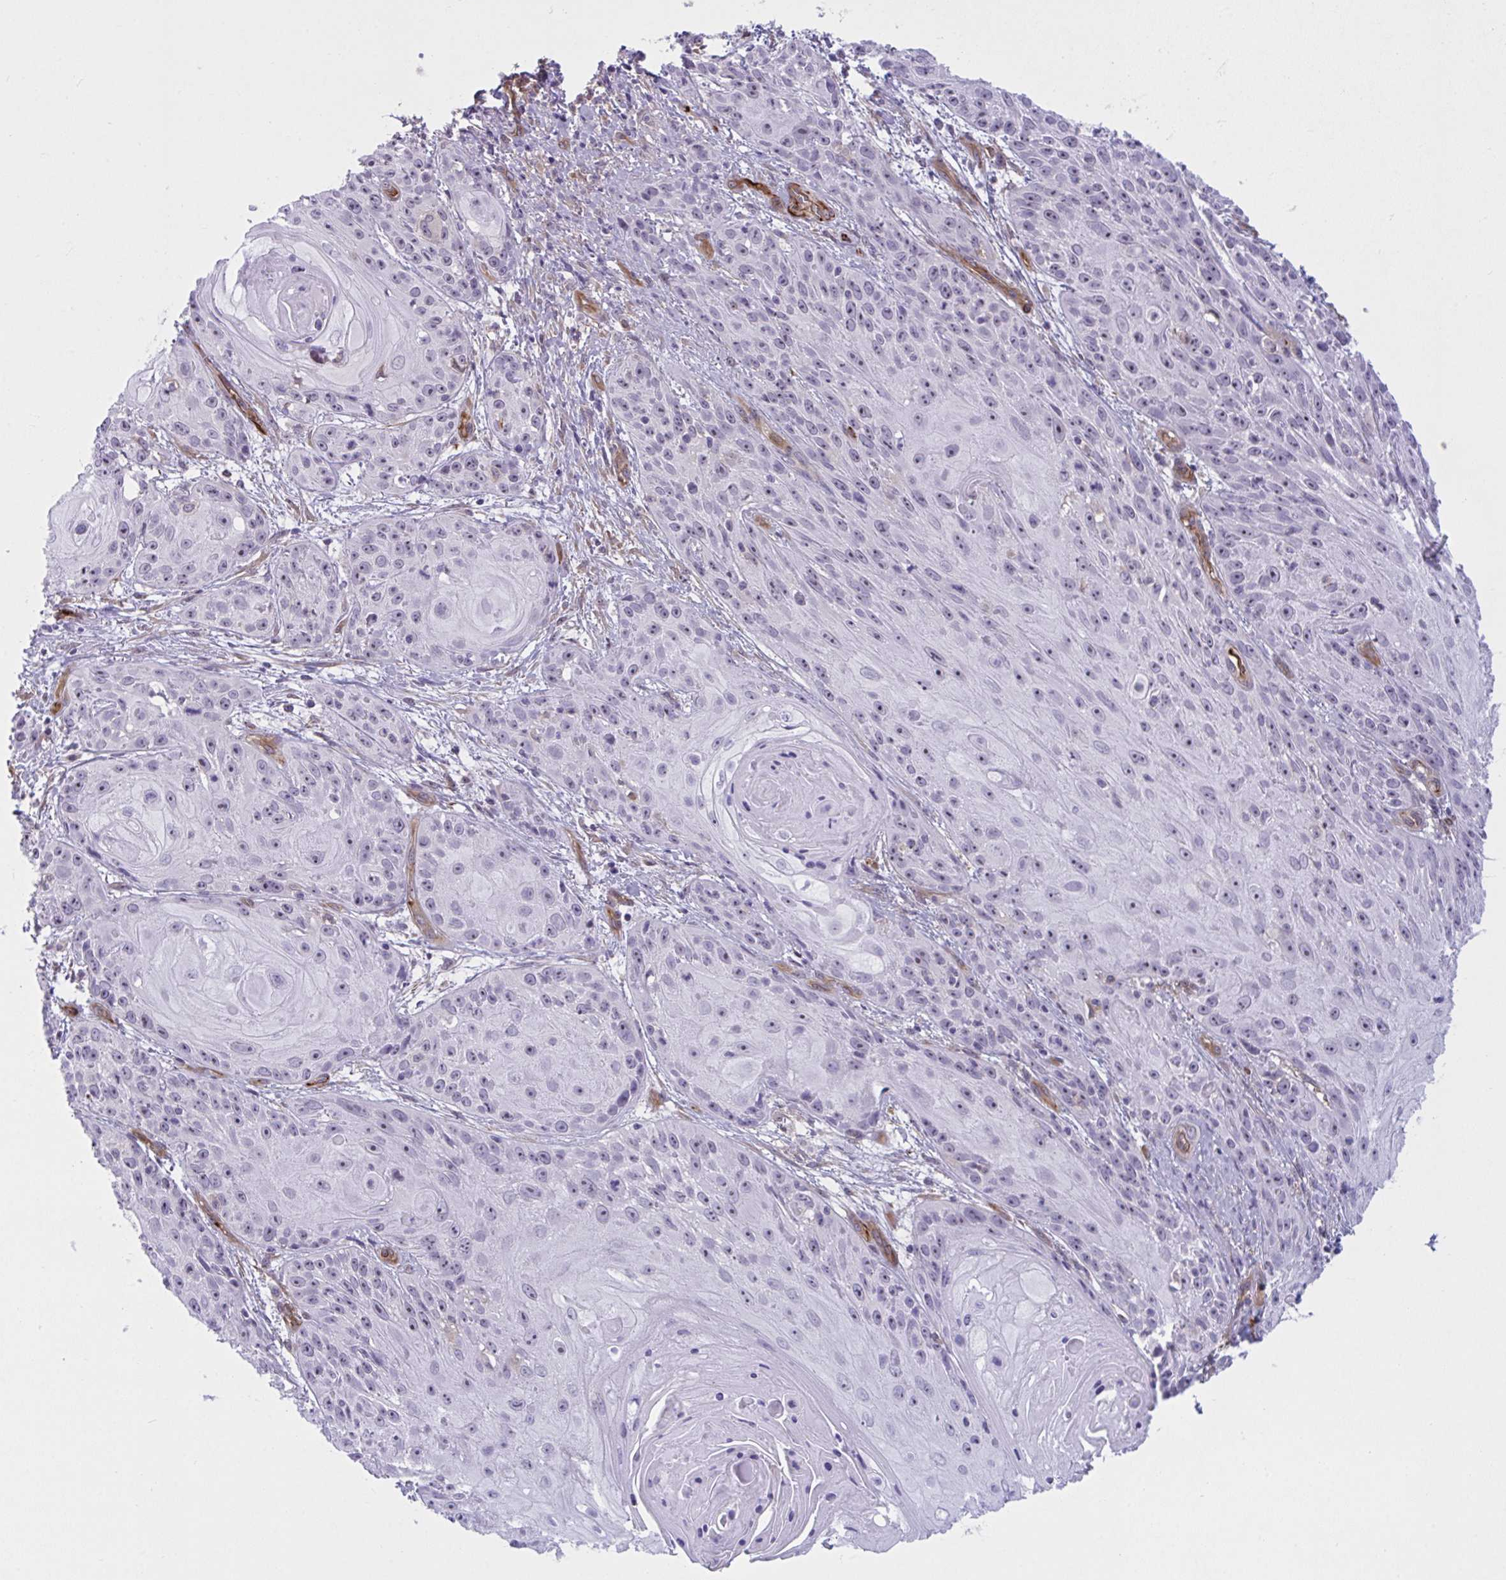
{"staining": {"intensity": "moderate", "quantity": "25%-75%", "location": "nuclear"}, "tissue": "skin cancer", "cell_type": "Tumor cells", "image_type": "cancer", "snomed": [{"axis": "morphology", "description": "Squamous cell carcinoma, NOS"}, {"axis": "topography", "description": "Skin"}, {"axis": "topography", "description": "Vulva"}], "caption": "Brown immunohistochemical staining in human skin cancer (squamous cell carcinoma) demonstrates moderate nuclear expression in about 25%-75% of tumor cells. Using DAB (3,3'-diaminobenzidine) (brown) and hematoxylin (blue) stains, captured at high magnification using brightfield microscopy.", "gene": "PRRT4", "patient": {"sex": "female", "age": 76}}